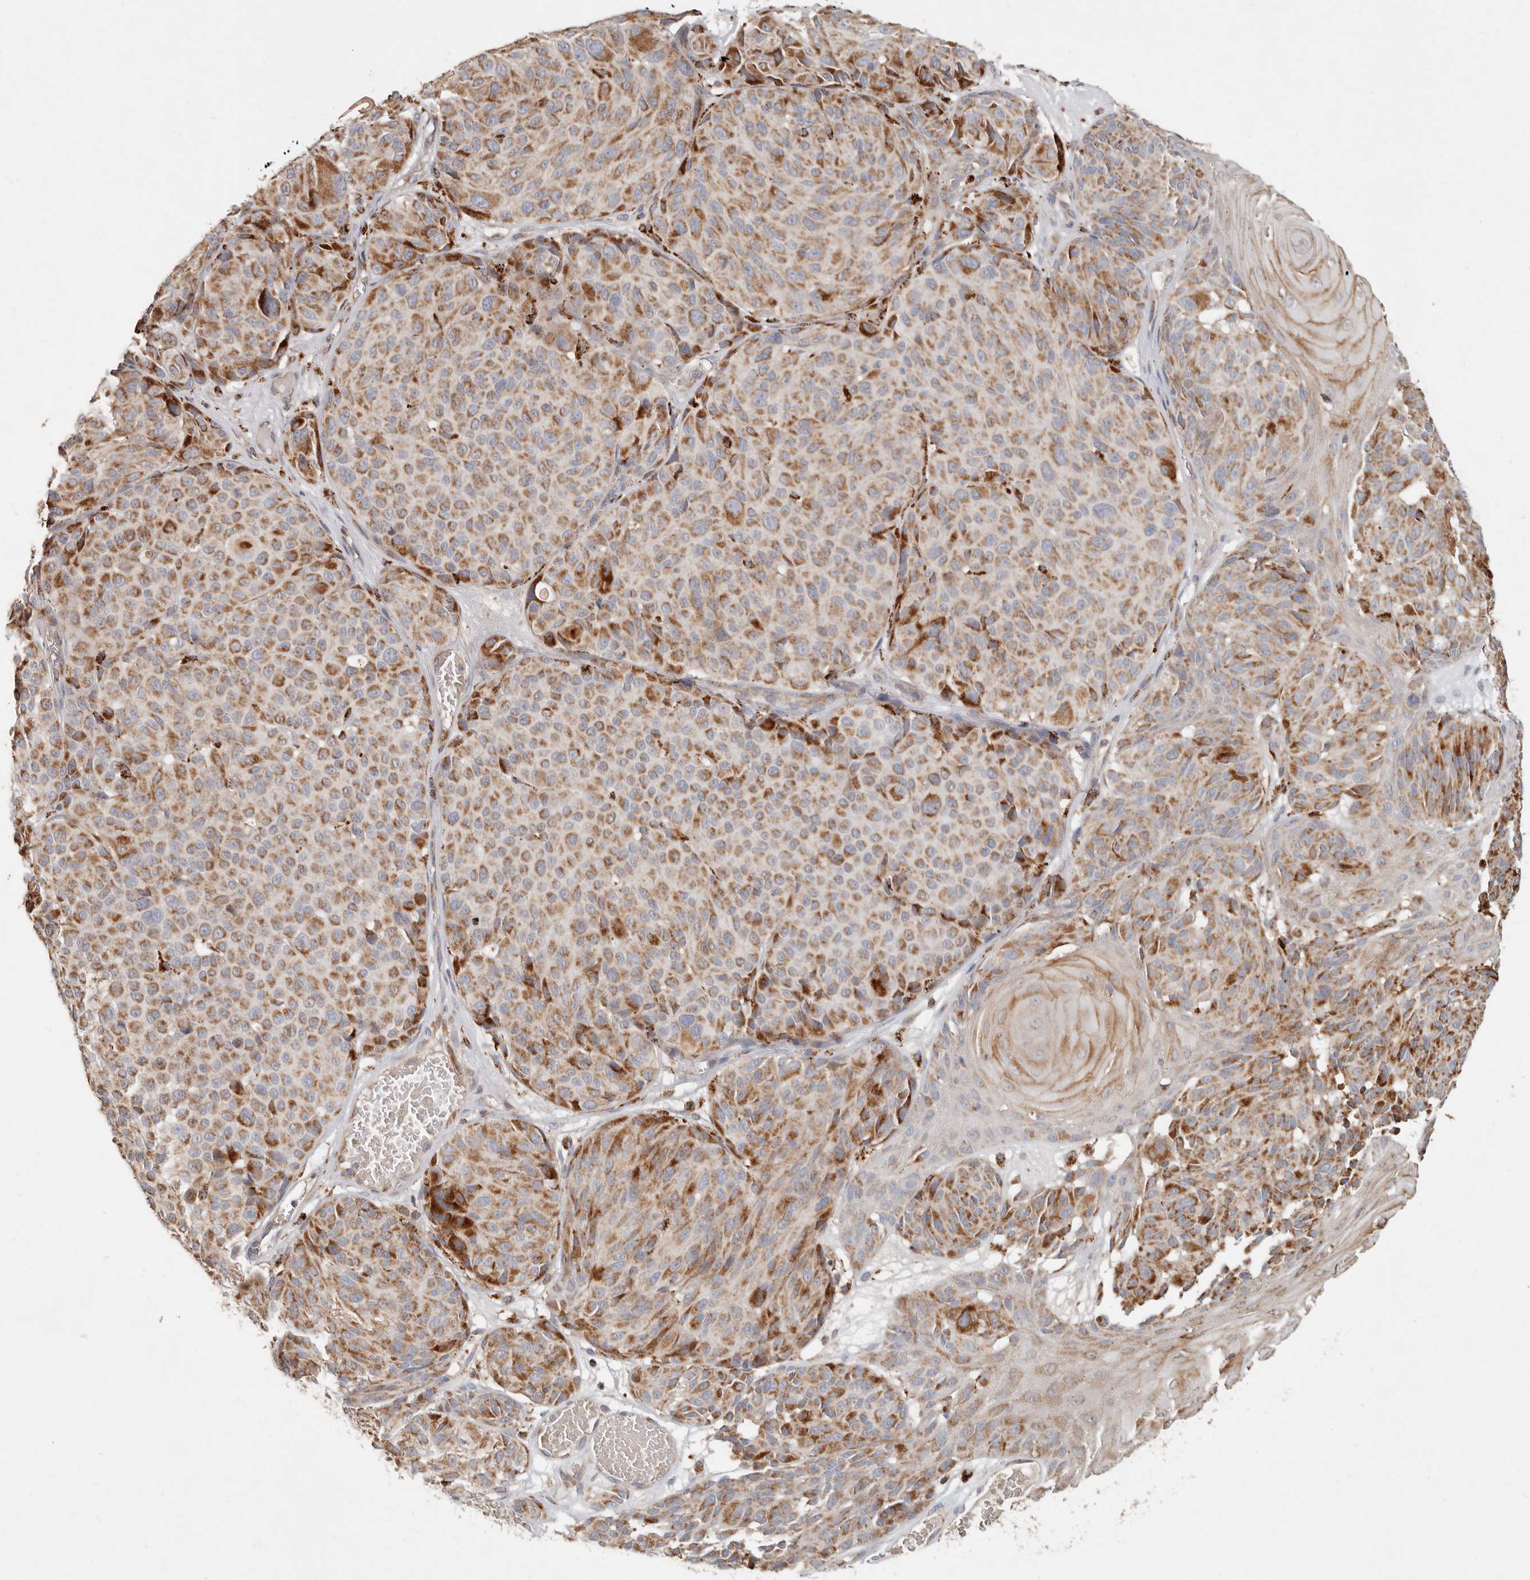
{"staining": {"intensity": "strong", "quantity": ">75%", "location": "cytoplasmic/membranous"}, "tissue": "melanoma", "cell_type": "Tumor cells", "image_type": "cancer", "snomed": [{"axis": "morphology", "description": "Malignant melanoma, NOS"}, {"axis": "topography", "description": "Skin"}], "caption": "High-magnification brightfield microscopy of melanoma stained with DAB (brown) and counterstained with hematoxylin (blue). tumor cells exhibit strong cytoplasmic/membranous expression is present in about>75% of cells. The staining was performed using DAB (3,3'-diaminobenzidine), with brown indicating positive protein expression. Nuclei are stained blue with hematoxylin.", "gene": "ARHGEF10L", "patient": {"sex": "male", "age": 83}}